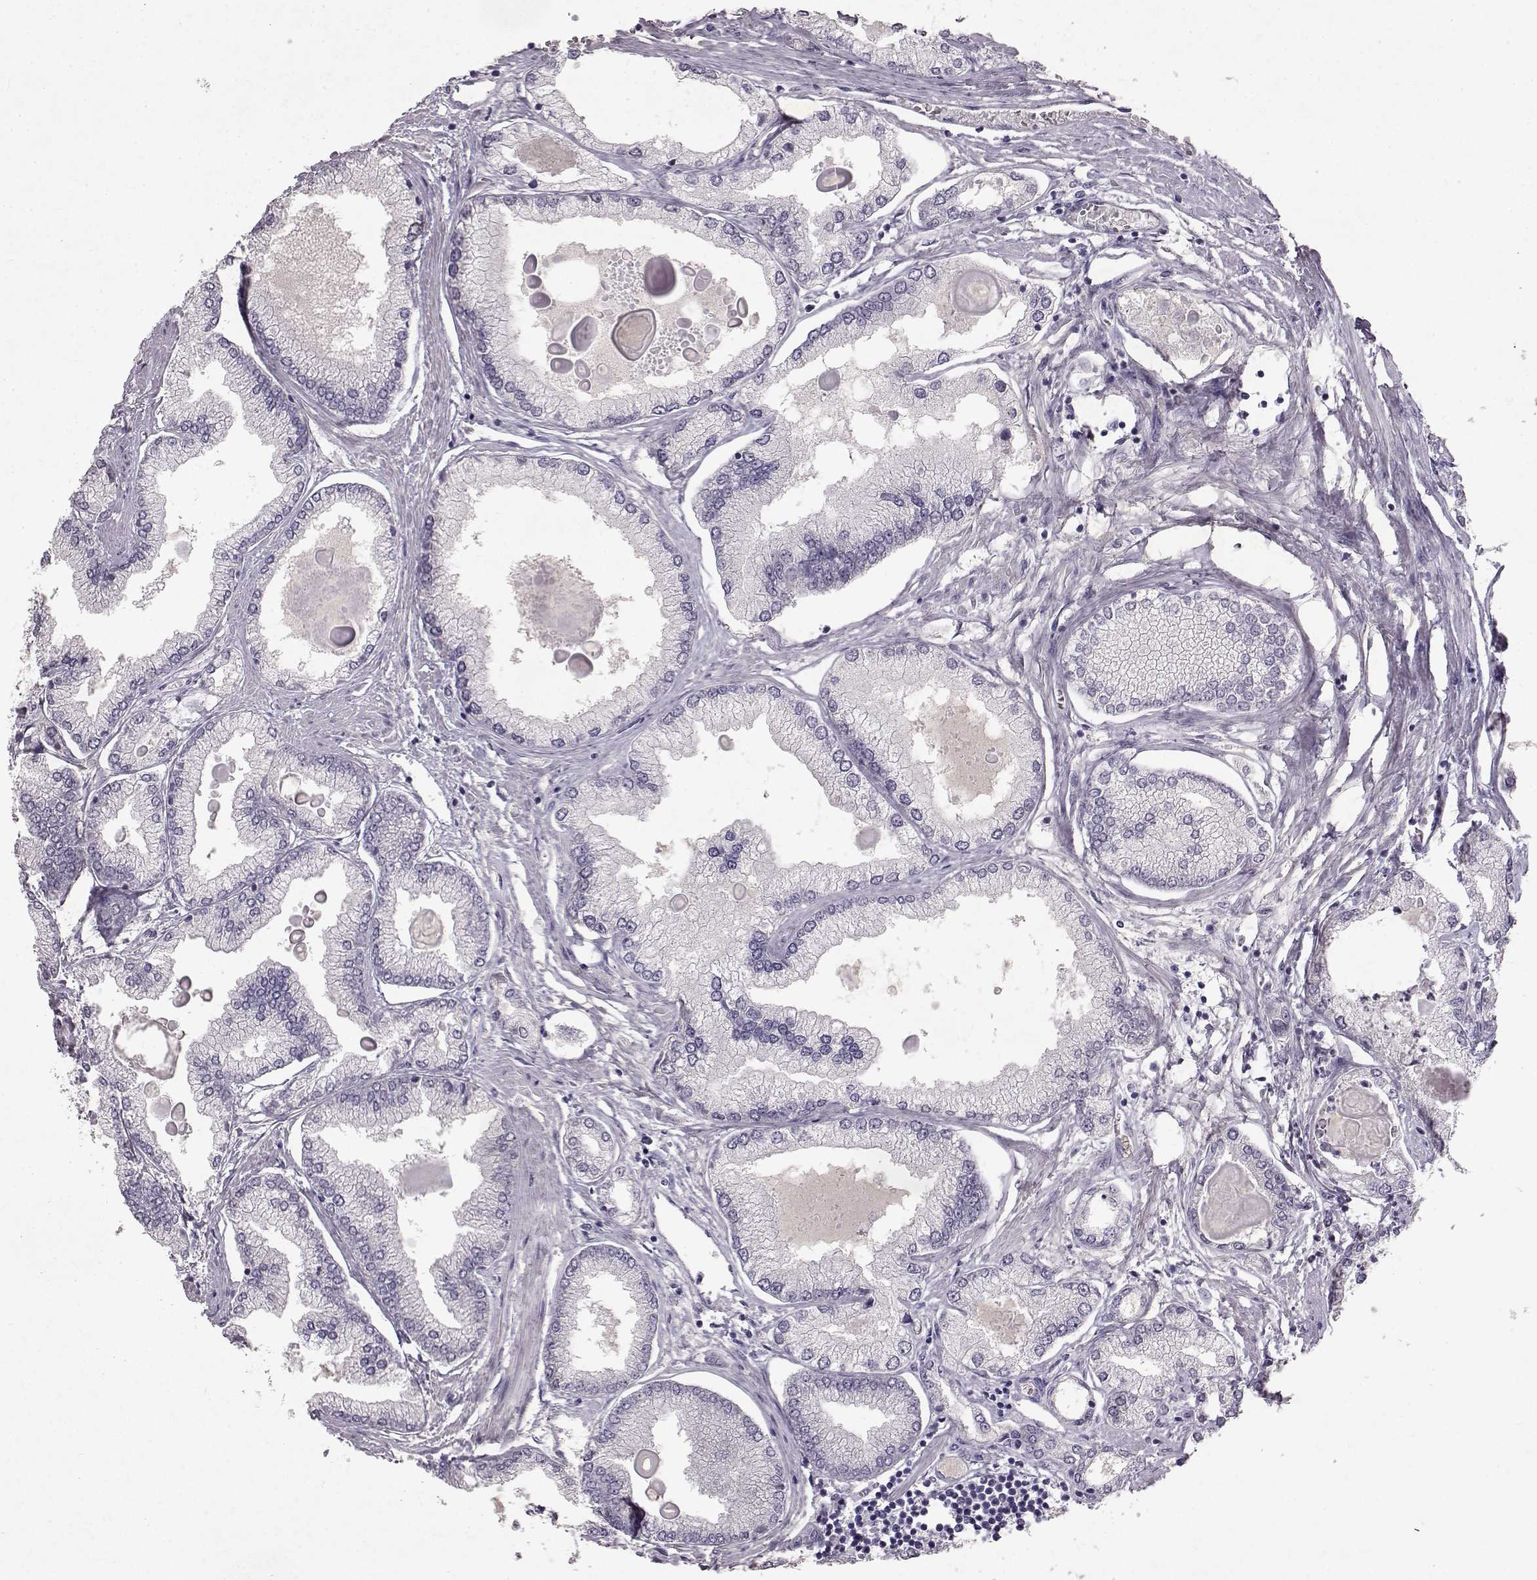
{"staining": {"intensity": "negative", "quantity": "none", "location": "none"}, "tissue": "prostate cancer", "cell_type": "Tumor cells", "image_type": "cancer", "snomed": [{"axis": "morphology", "description": "Adenocarcinoma, High grade"}, {"axis": "topography", "description": "Prostate"}], "caption": "Immunohistochemistry (IHC) of human prostate cancer shows no expression in tumor cells.", "gene": "SPAG17", "patient": {"sex": "male", "age": 68}}